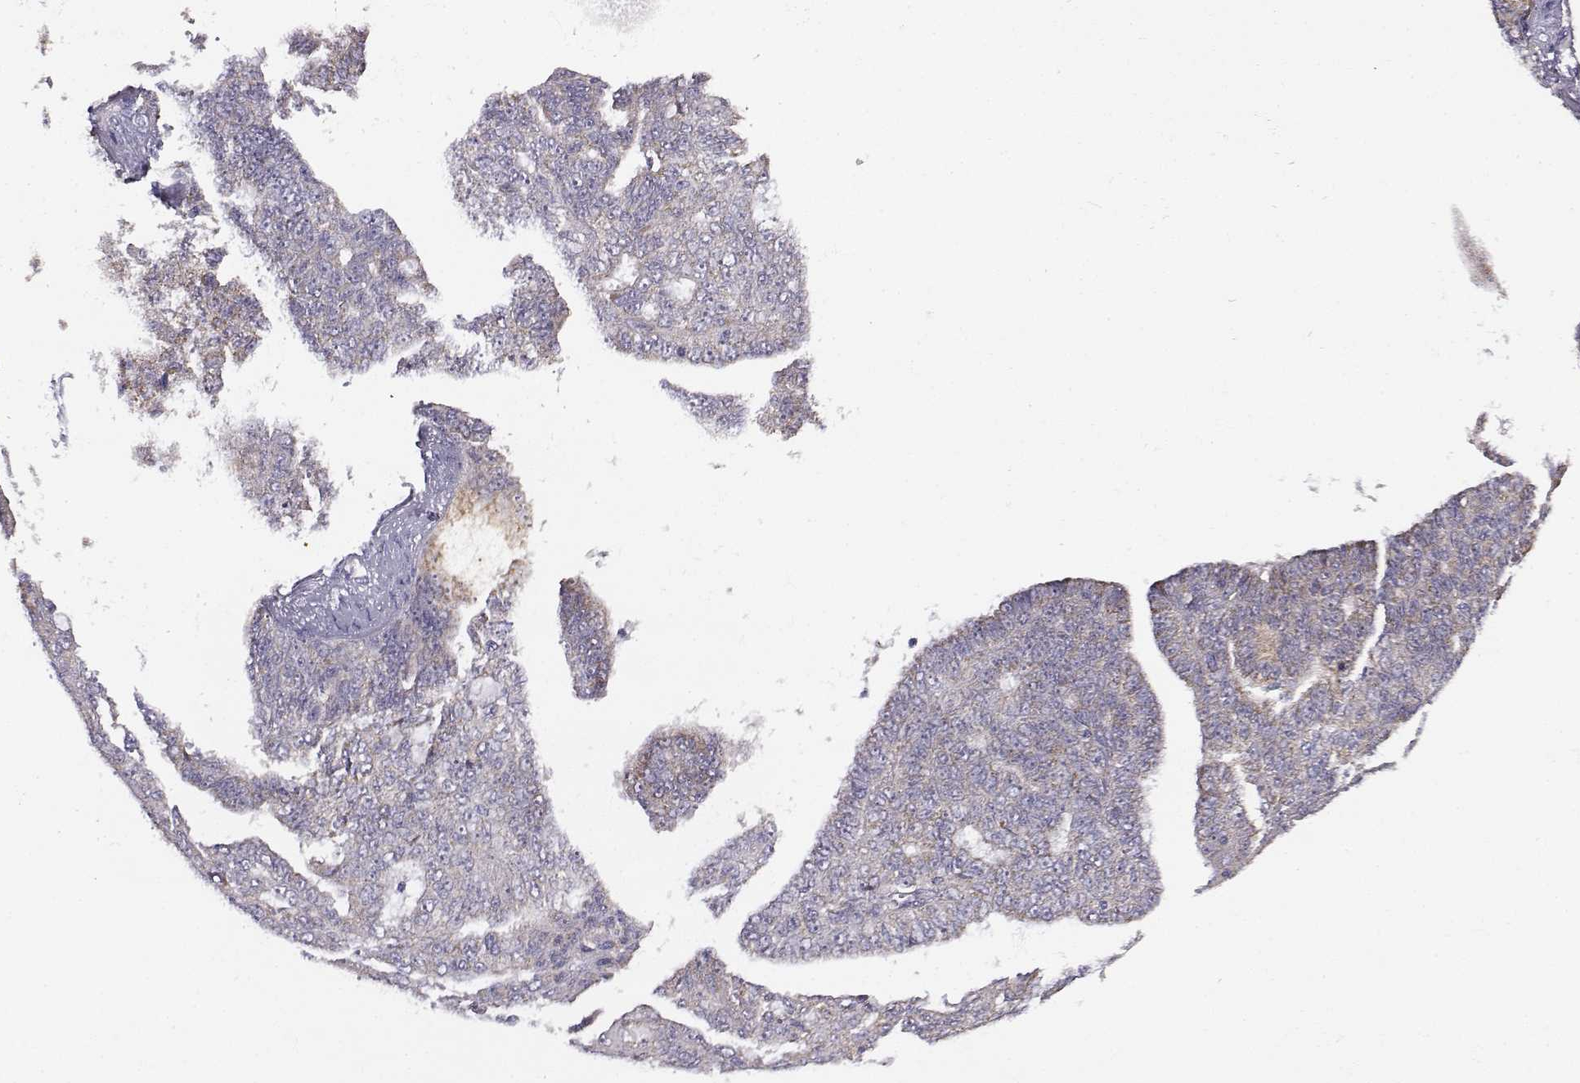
{"staining": {"intensity": "weak", "quantity": "<25%", "location": "cytoplasmic/membranous"}, "tissue": "ovarian cancer", "cell_type": "Tumor cells", "image_type": "cancer", "snomed": [{"axis": "morphology", "description": "Cystadenocarcinoma, serous, NOS"}, {"axis": "topography", "description": "Ovary"}], "caption": "High magnification brightfield microscopy of ovarian serous cystadenocarcinoma stained with DAB (brown) and counterstained with hematoxylin (blue): tumor cells show no significant expression. (DAB immunohistochemistry (IHC) with hematoxylin counter stain).", "gene": "KCNMB4", "patient": {"sex": "female", "age": 71}}